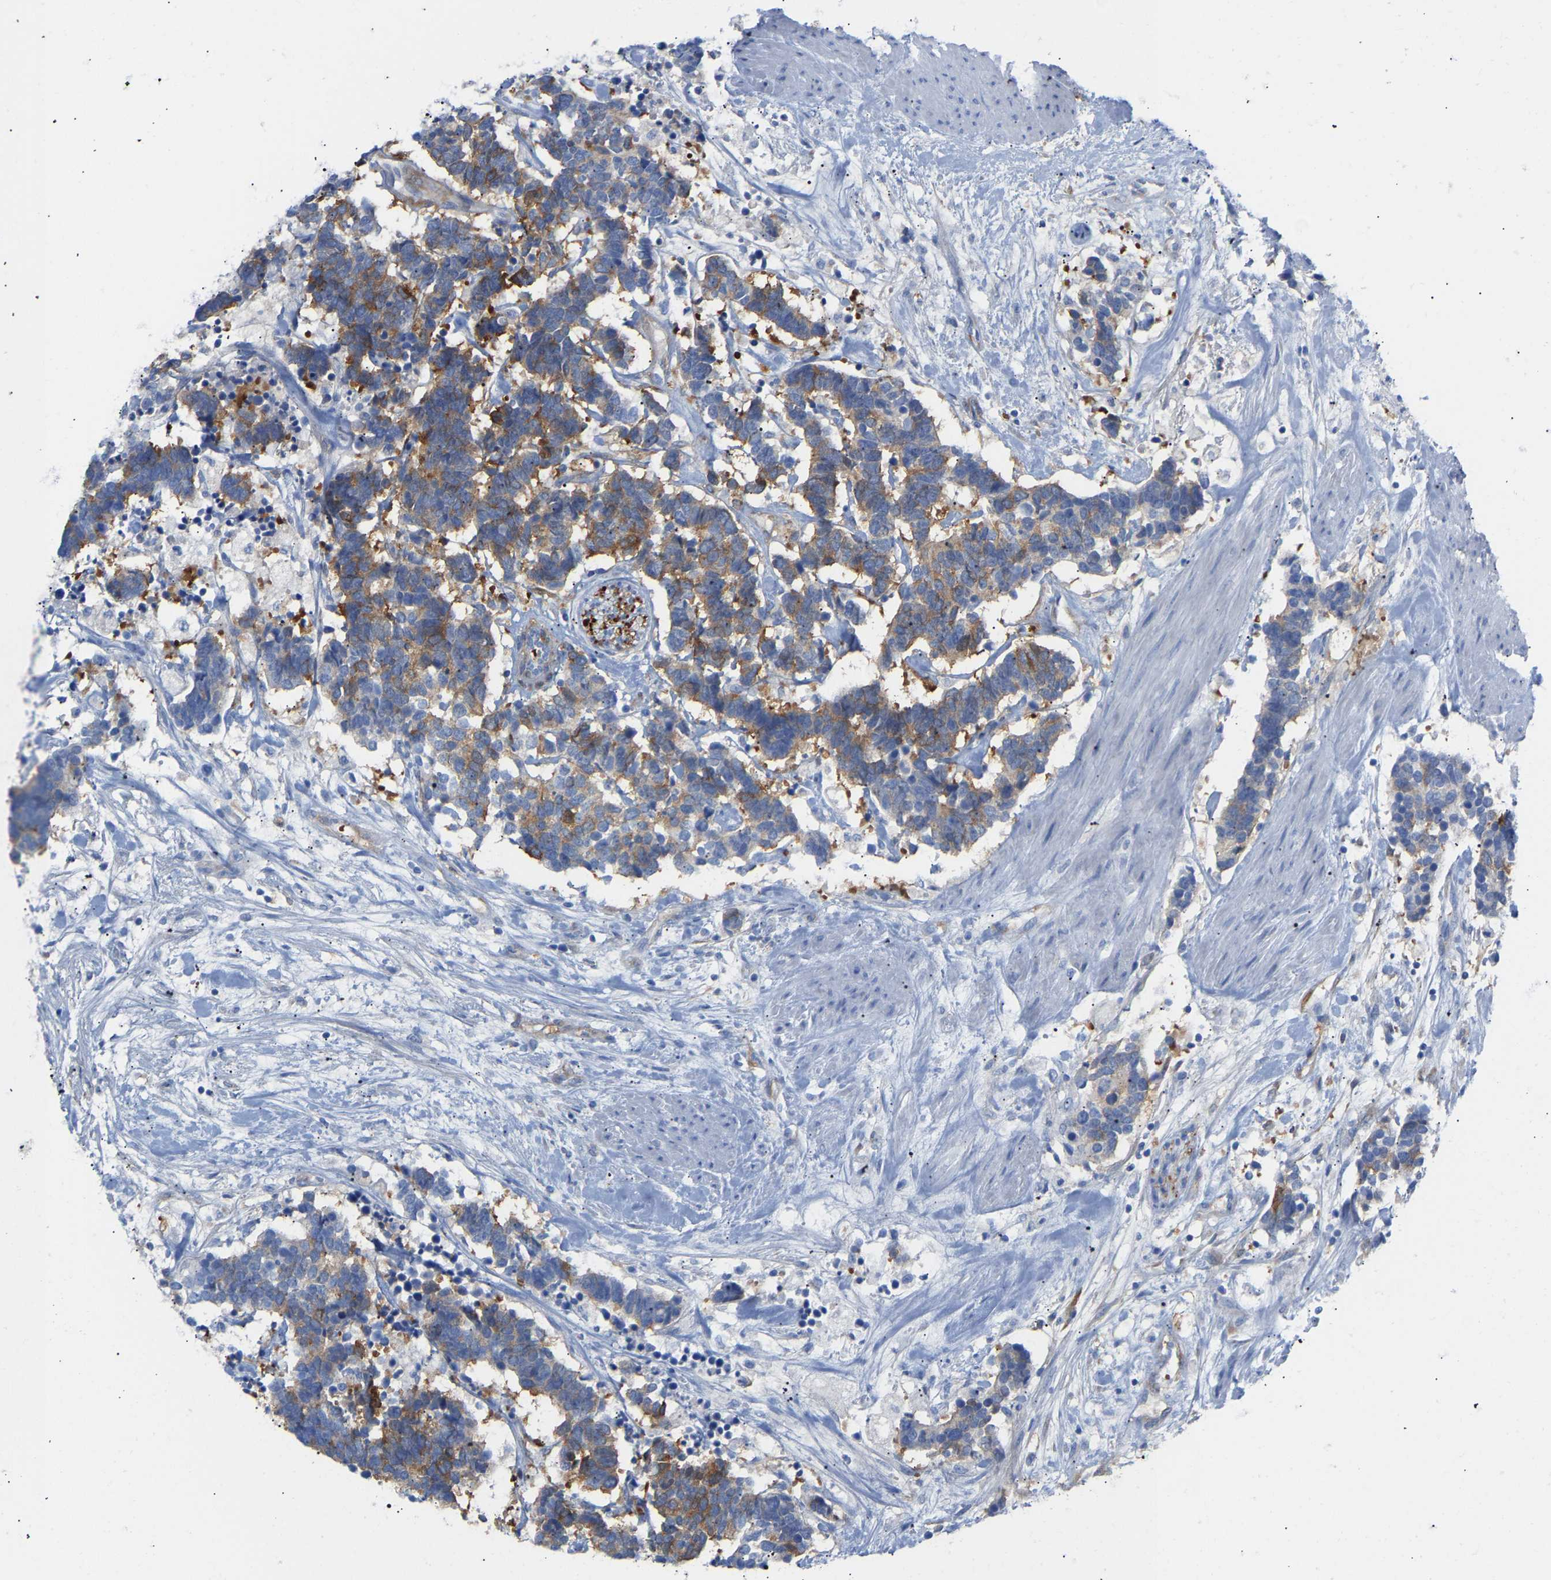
{"staining": {"intensity": "moderate", "quantity": ">75%", "location": "cytoplasmic/membranous"}, "tissue": "carcinoid", "cell_type": "Tumor cells", "image_type": "cancer", "snomed": [{"axis": "morphology", "description": "Carcinoma, NOS"}, {"axis": "morphology", "description": "Carcinoid, malignant, NOS"}, {"axis": "topography", "description": "Urinary bladder"}], "caption": "There is medium levels of moderate cytoplasmic/membranous expression in tumor cells of carcinoid, as demonstrated by immunohistochemical staining (brown color).", "gene": "AMPH", "patient": {"sex": "male", "age": 57}}